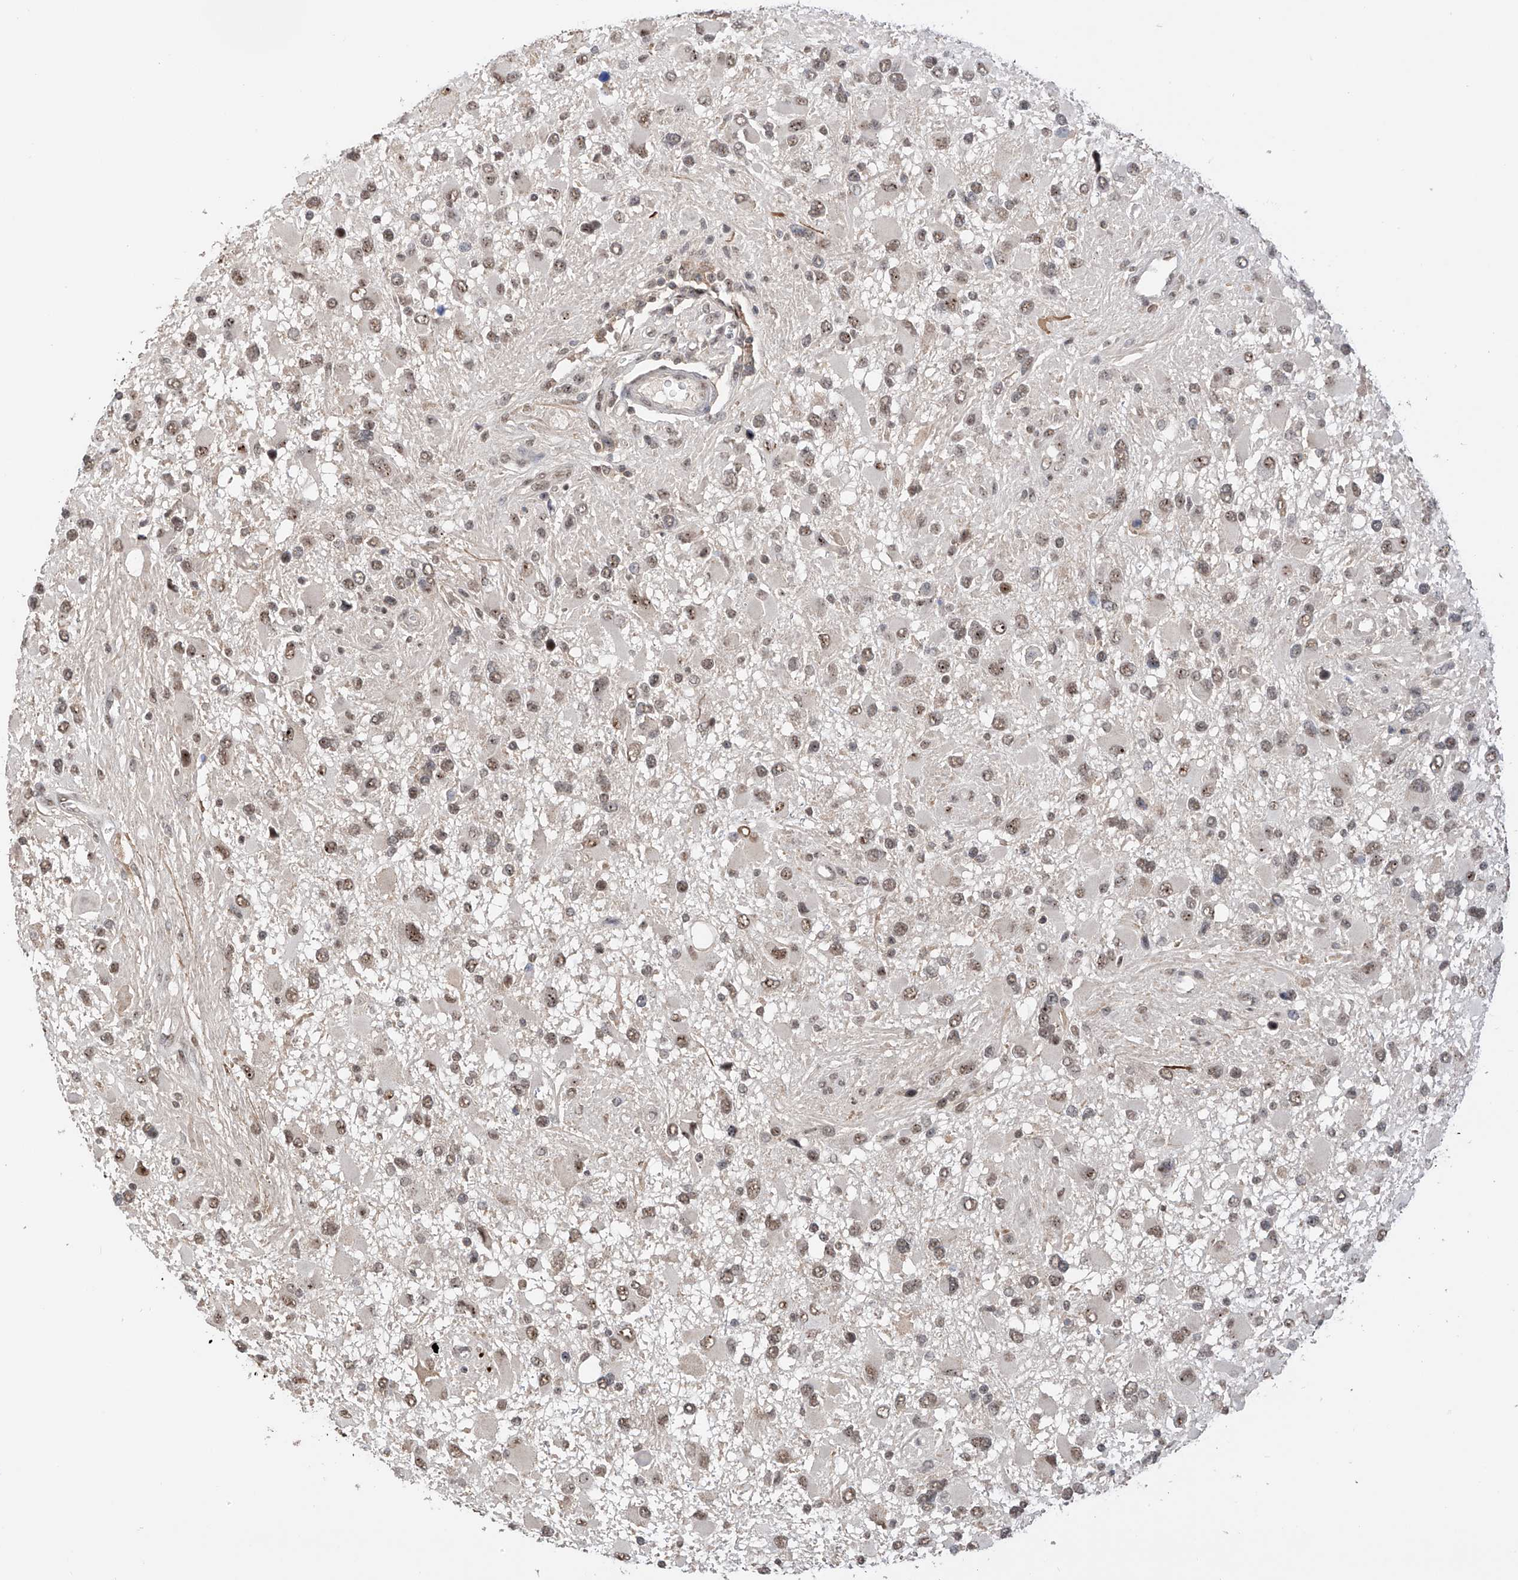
{"staining": {"intensity": "weak", "quantity": ">75%", "location": "nuclear"}, "tissue": "glioma", "cell_type": "Tumor cells", "image_type": "cancer", "snomed": [{"axis": "morphology", "description": "Glioma, malignant, High grade"}, {"axis": "topography", "description": "Brain"}], "caption": "Immunohistochemical staining of glioma demonstrates low levels of weak nuclear protein expression in about >75% of tumor cells.", "gene": "C1orf131", "patient": {"sex": "male", "age": 53}}